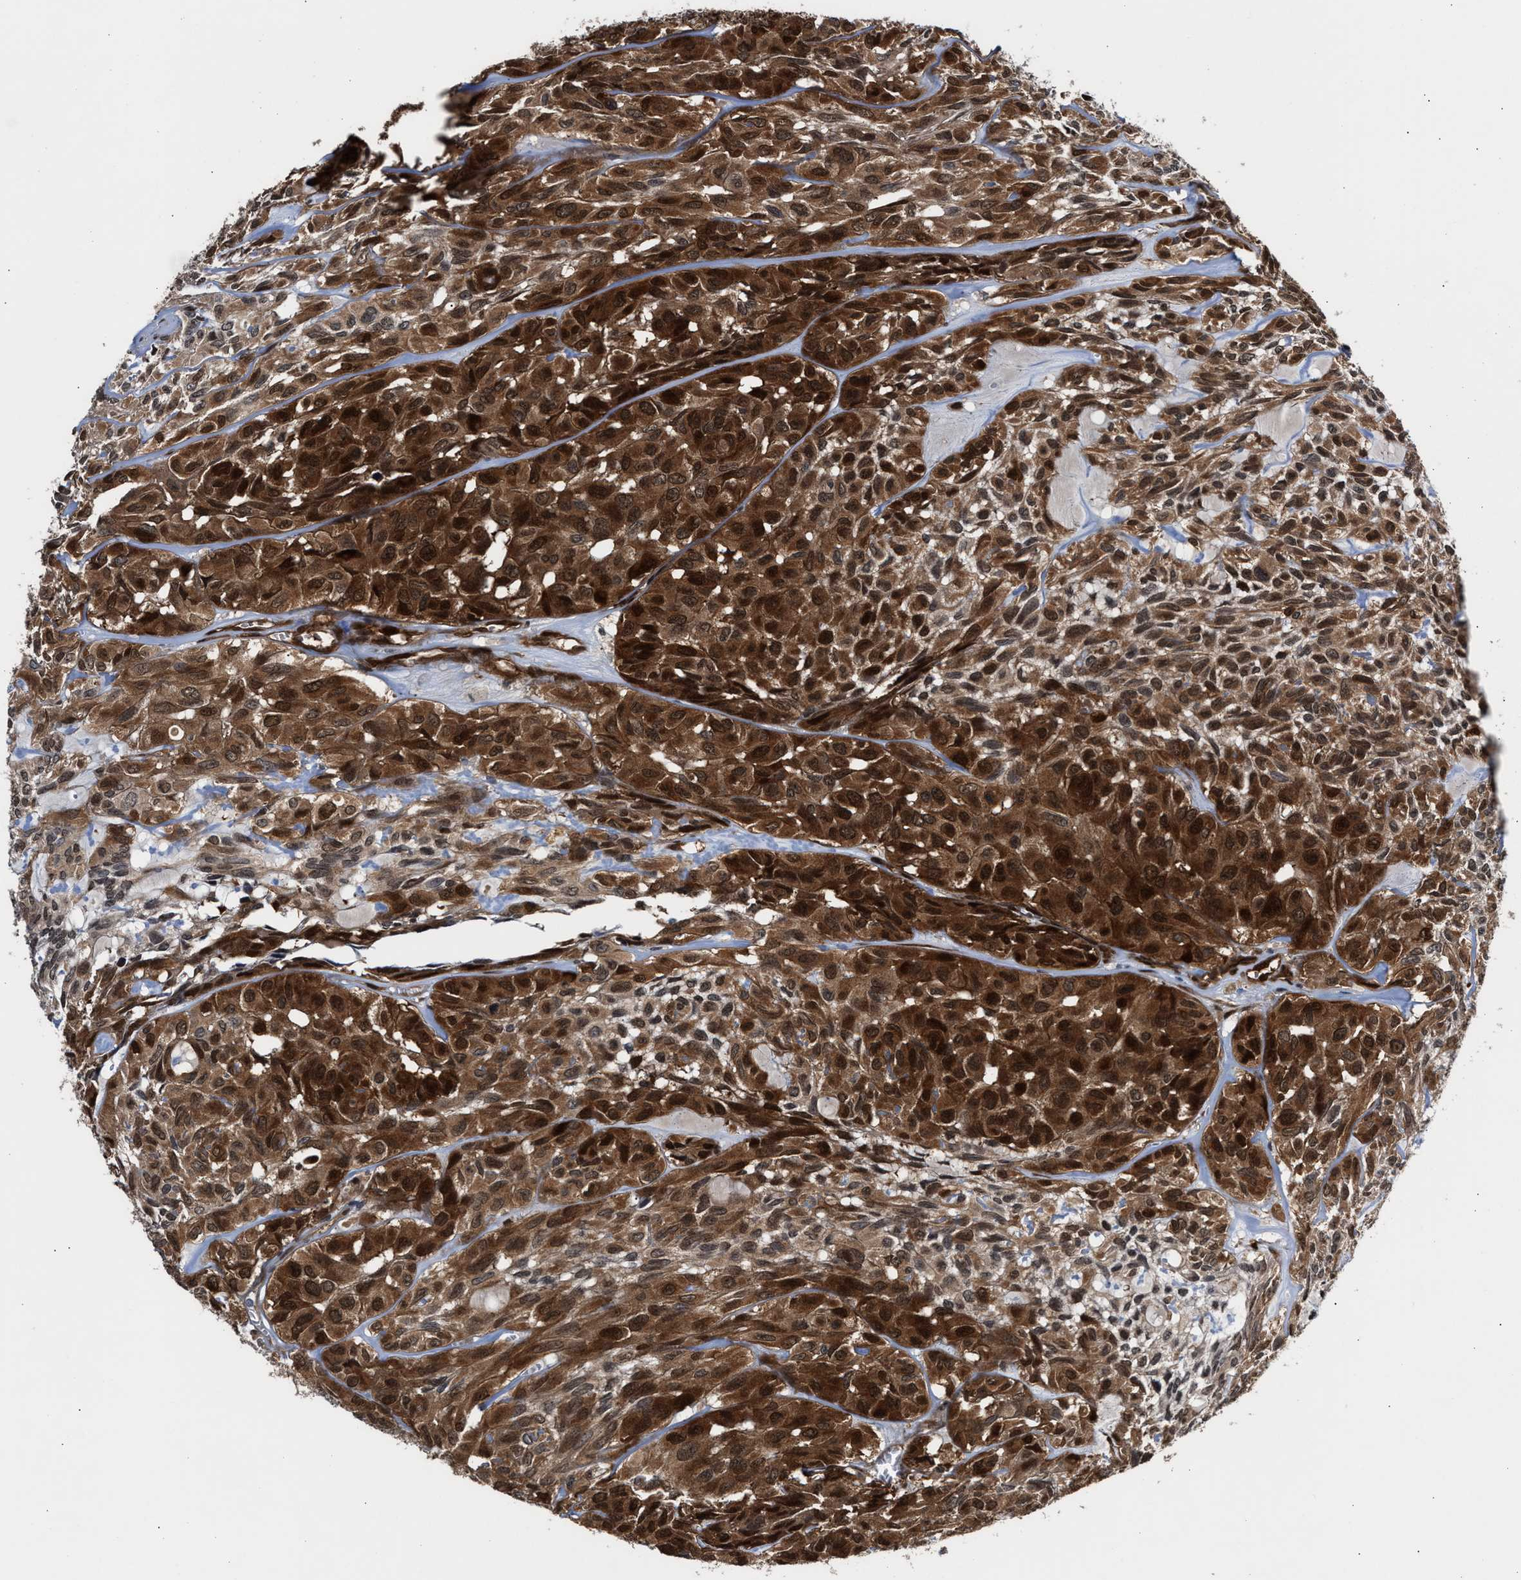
{"staining": {"intensity": "strong", "quantity": ">75%", "location": "cytoplasmic/membranous,nuclear"}, "tissue": "head and neck cancer", "cell_type": "Tumor cells", "image_type": "cancer", "snomed": [{"axis": "morphology", "description": "Adenocarcinoma, NOS"}, {"axis": "topography", "description": "Salivary gland, NOS"}, {"axis": "topography", "description": "Head-Neck"}], "caption": "About >75% of tumor cells in human head and neck adenocarcinoma exhibit strong cytoplasmic/membranous and nuclear protein staining as visualized by brown immunohistochemical staining.", "gene": "TP53I3", "patient": {"sex": "female", "age": 76}}